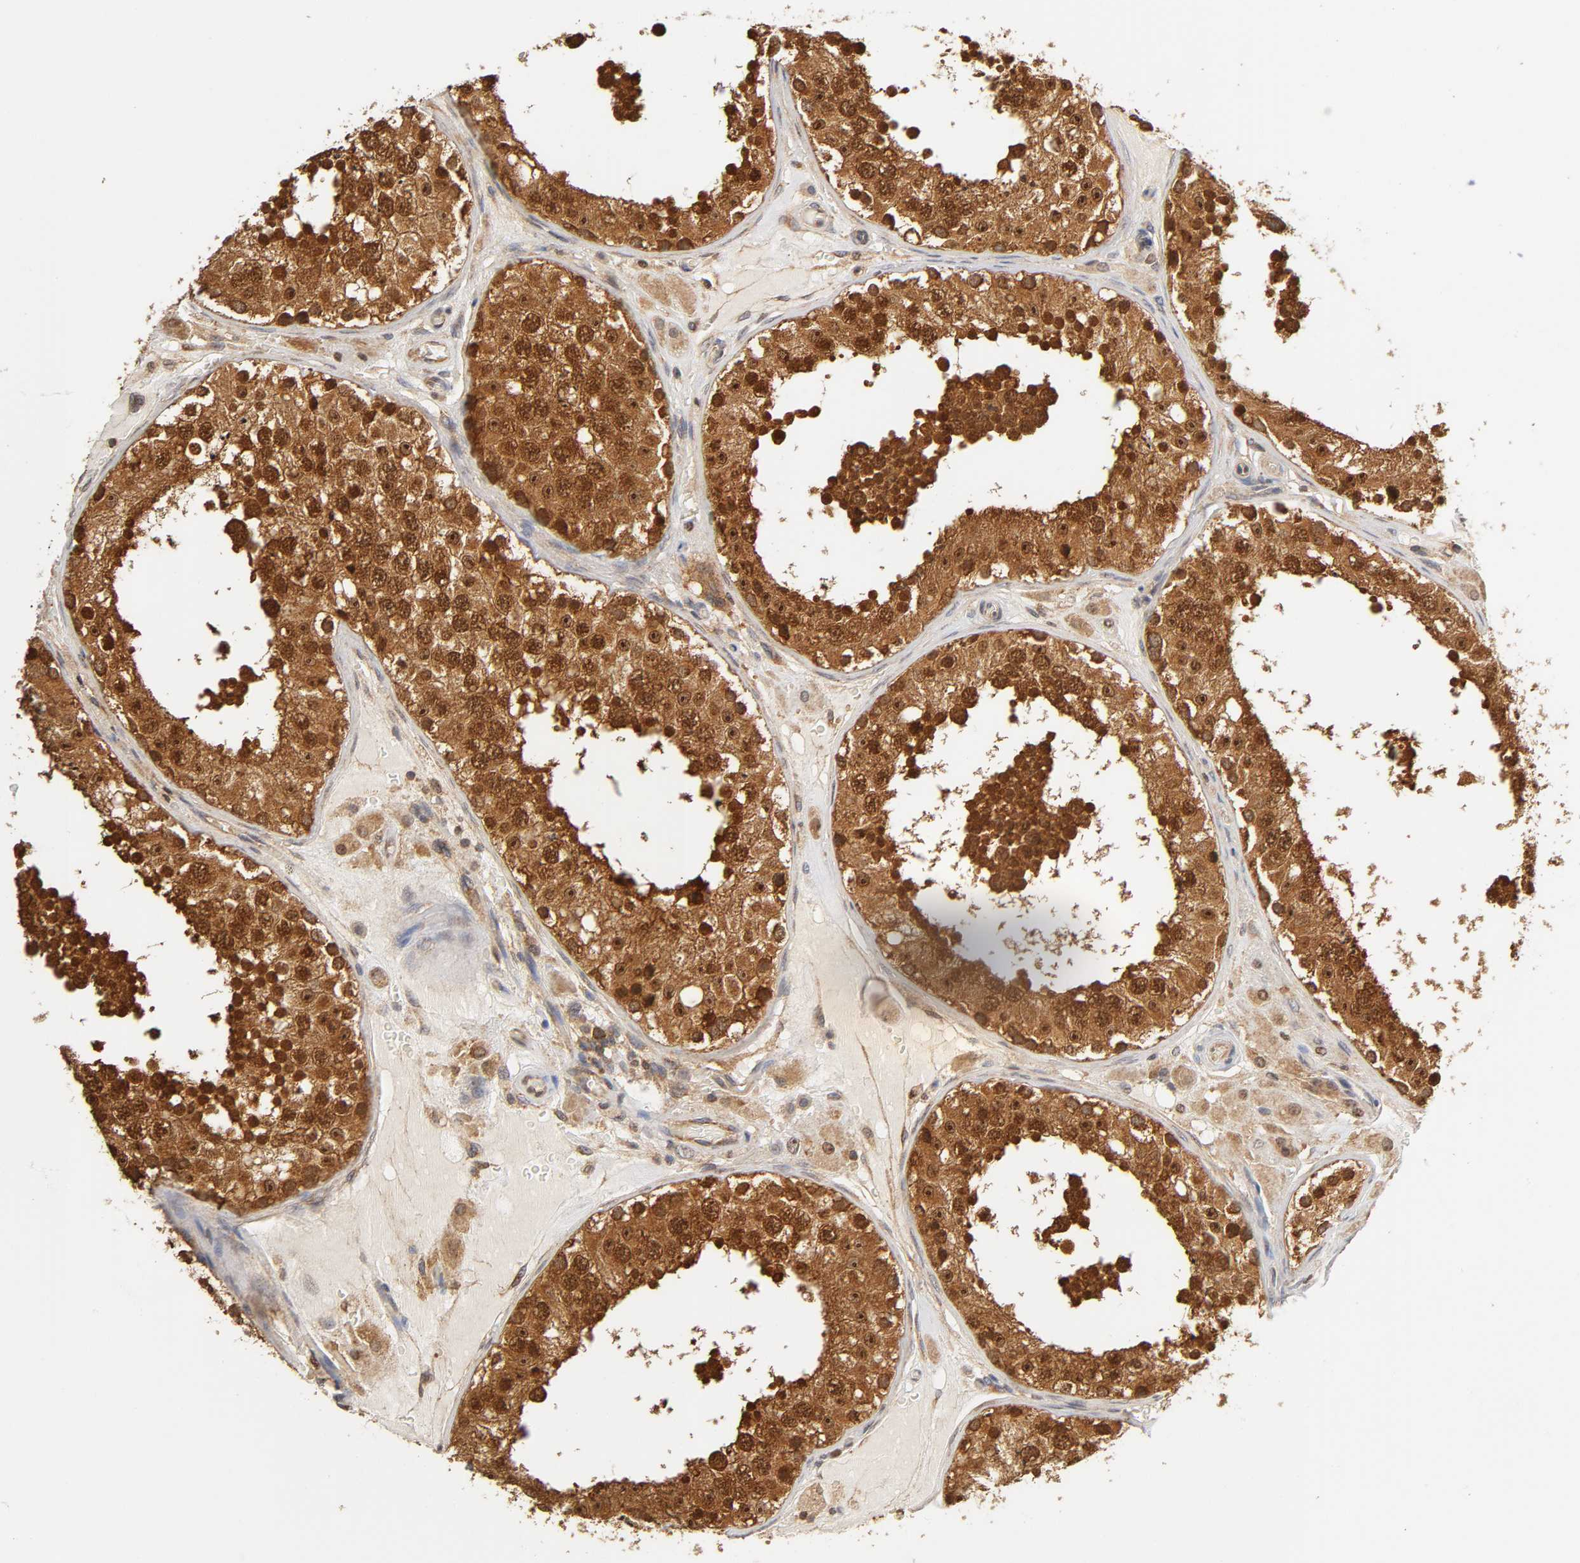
{"staining": {"intensity": "strong", "quantity": ">75%", "location": "cytoplasmic/membranous,nuclear"}, "tissue": "testis", "cell_type": "Cells in seminiferous ducts", "image_type": "normal", "snomed": [{"axis": "morphology", "description": "Normal tissue, NOS"}, {"axis": "topography", "description": "Testis"}], "caption": "The micrograph demonstrates staining of normal testis, revealing strong cytoplasmic/membranous,nuclear protein positivity (brown color) within cells in seminiferous ducts.", "gene": "PAFAH1B1", "patient": {"sex": "male", "age": 26}}